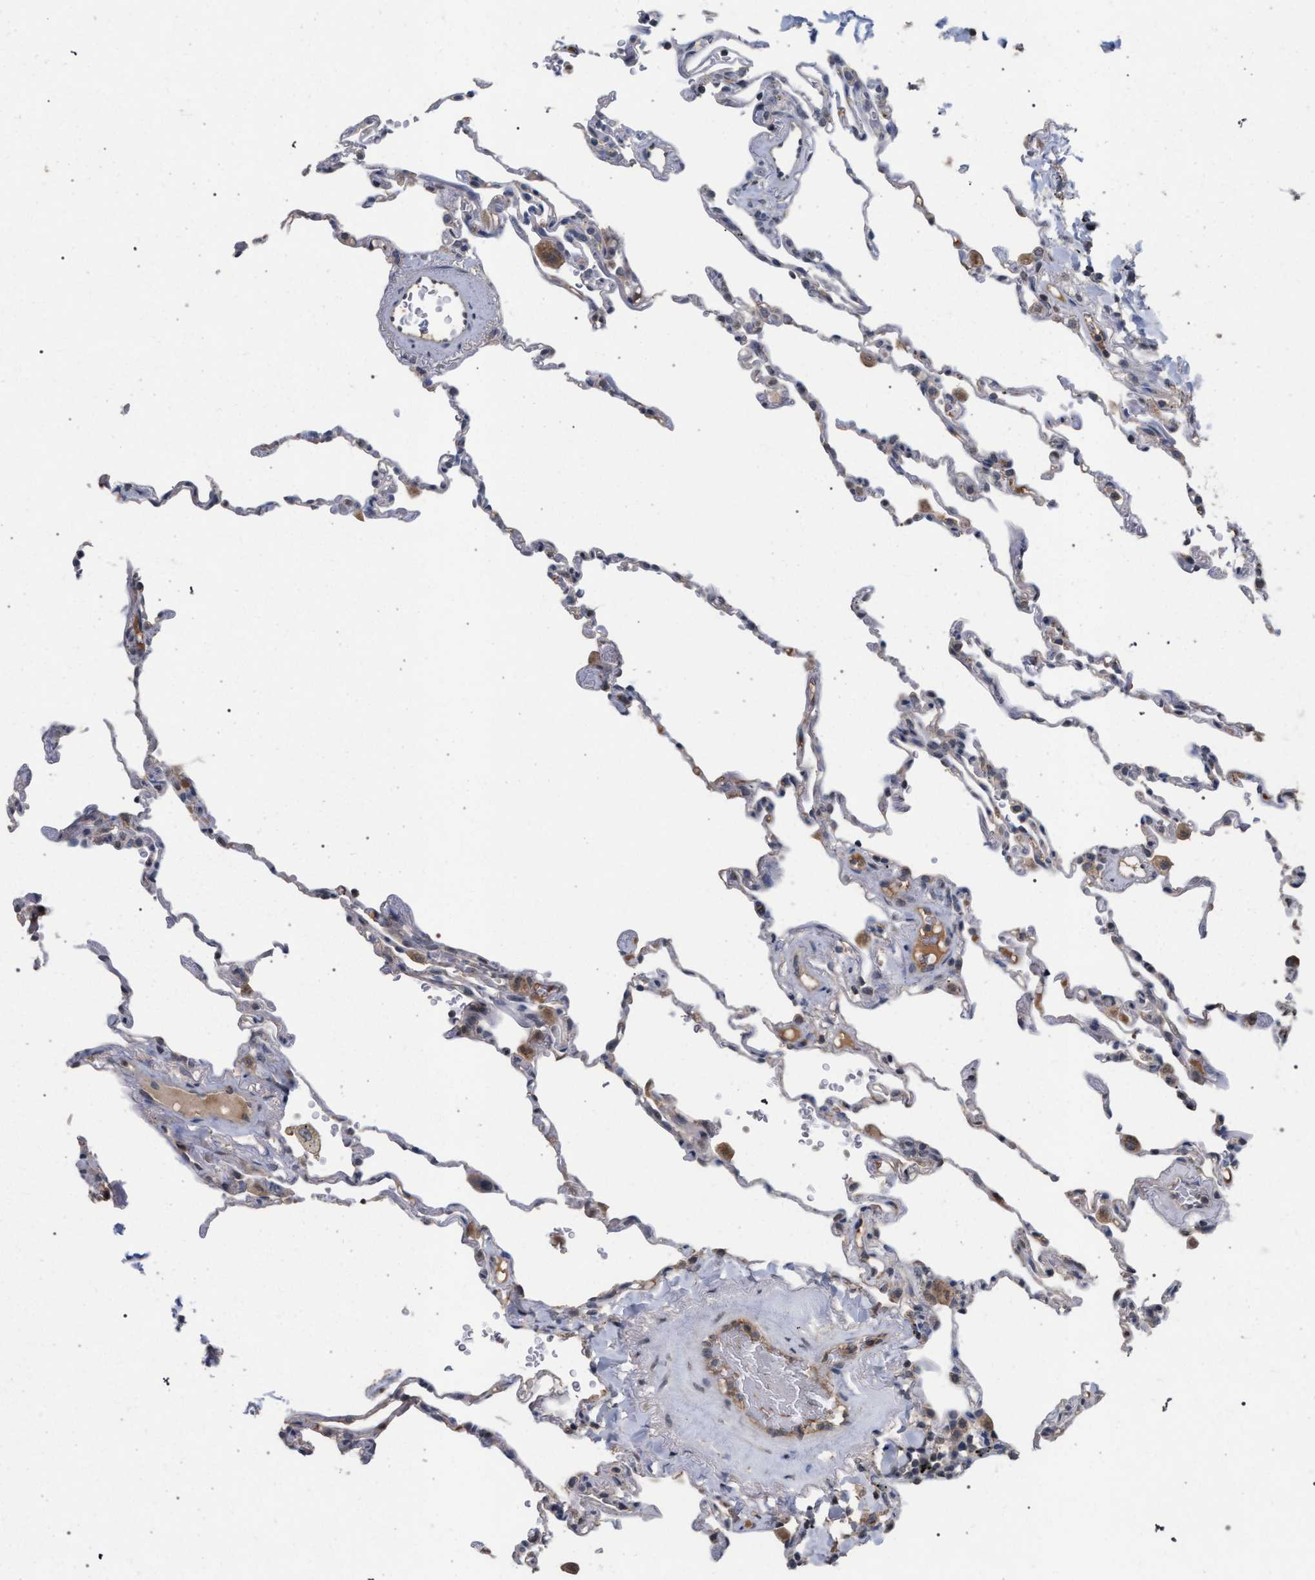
{"staining": {"intensity": "moderate", "quantity": "<25%", "location": "cytoplasmic/membranous"}, "tissue": "lung", "cell_type": "Alveolar cells", "image_type": "normal", "snomed": [{"axis": "morphology", "description": "Normal tissue, NOS"}, {"axis": "topography", "description": "Lung"}], "caption": "Brown immunohistochemical staining in benign lung reveals moderate cytoplasmic/membranous expression in approximately <25% of alveolar cells.", "gene": "TECPR1", "patient": {"sex": "male", "age": 59}}